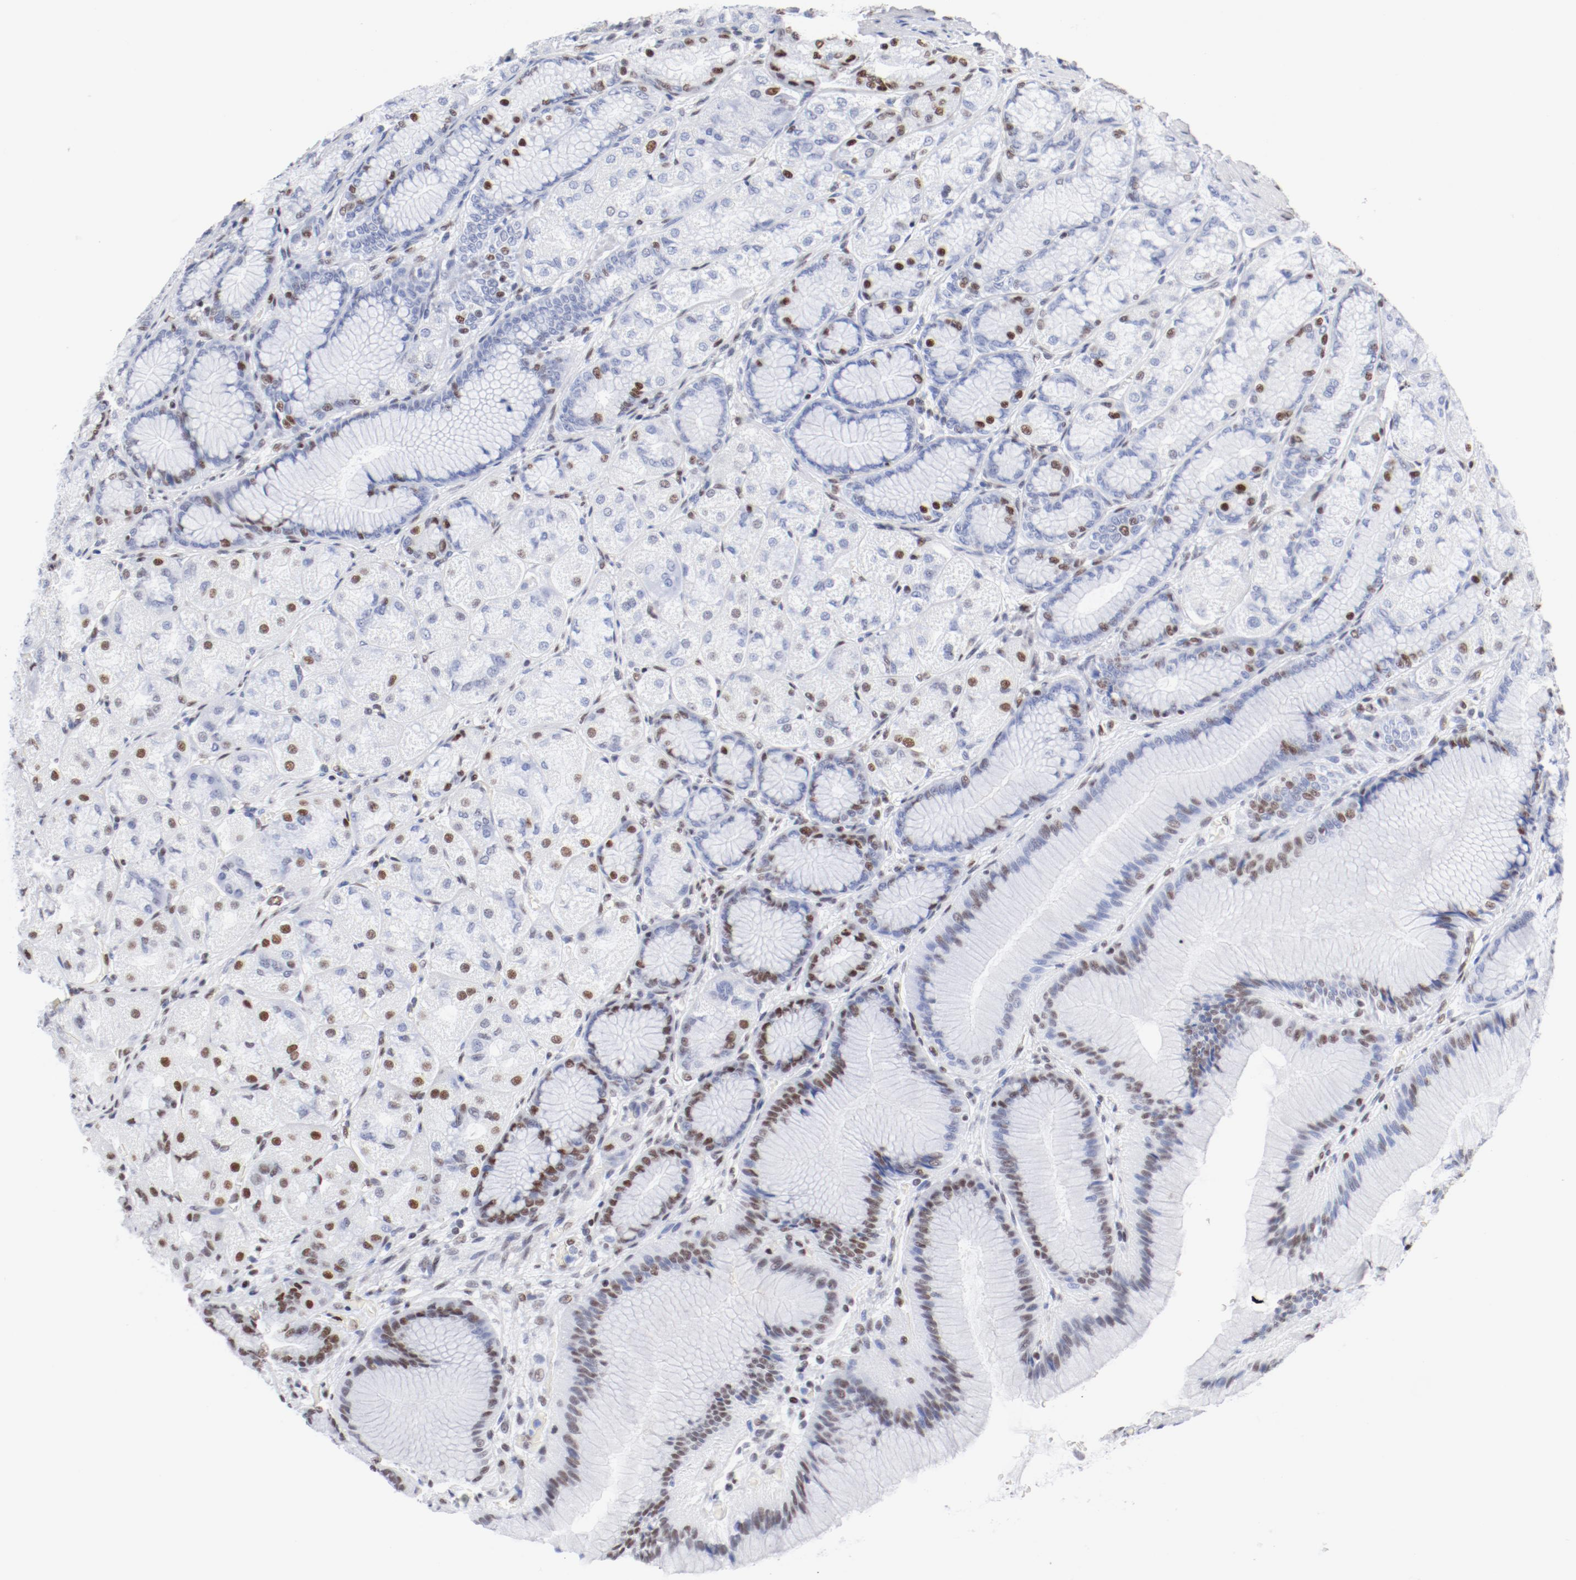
{"staining": {"intensity": "moderate", "quantity": "<25%", "location": "nuclear"}, "tissue": "stomach", "cell_type": "Glandular cells", "image_type": "normal", "snomed": [{"axis": "morphology", "description": "Normal tissue, NOS"}, {"axis": "morphology", "description": "Adenocarcinoma, NOS"}, {"axis": "topography", "description": "Stomach"}, {"axis": "topography", "description": "Stomach, lower"}], "caption": "Moderate nuclear protein expression is identified in approximately <25% of glandular cells in stomach. Nuclei are stained in blue.", "gene": "ATF2", "patient": {"sex": "female", "age": 65}}